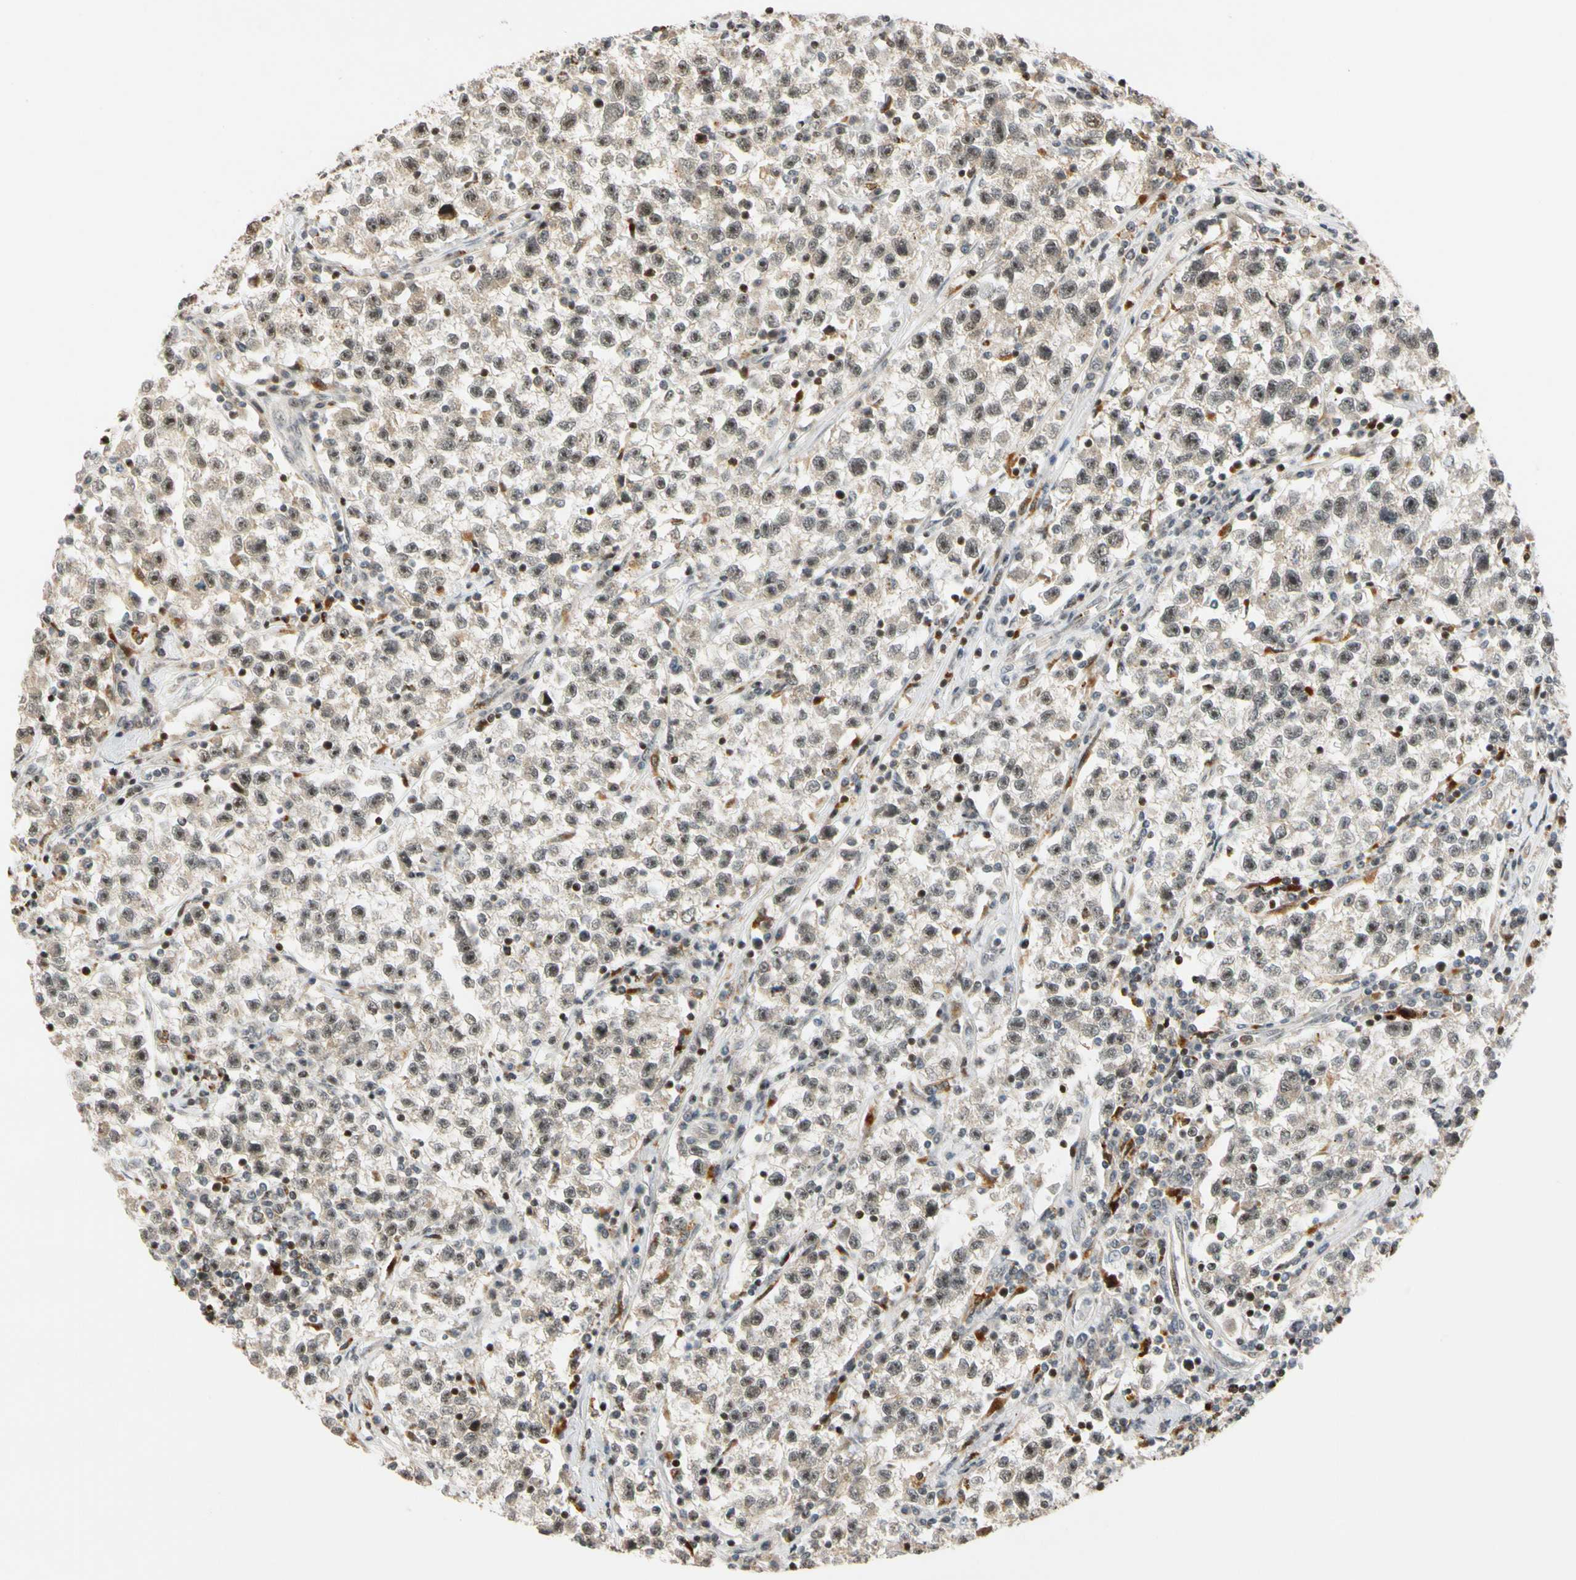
{"staining": {"intensity": "weak", "quantity": "25%-75%", "location": "nuclear"}, "tissue": "testis cancer", "cell_type": "Tumor cells", "image_type": "cancer", "snomed": [{"axis": "morphology", "description": "Seminoma, NOS"}, {"axis": "topography", "description": "Testis"}], "caption": "IHC of testis seminoma demonstrates low levels of weak nuclear expression in approximately 25%-75% of tumor cells.", "gene": "CDK7", "patient": {"sex": "male", "age": 22}}